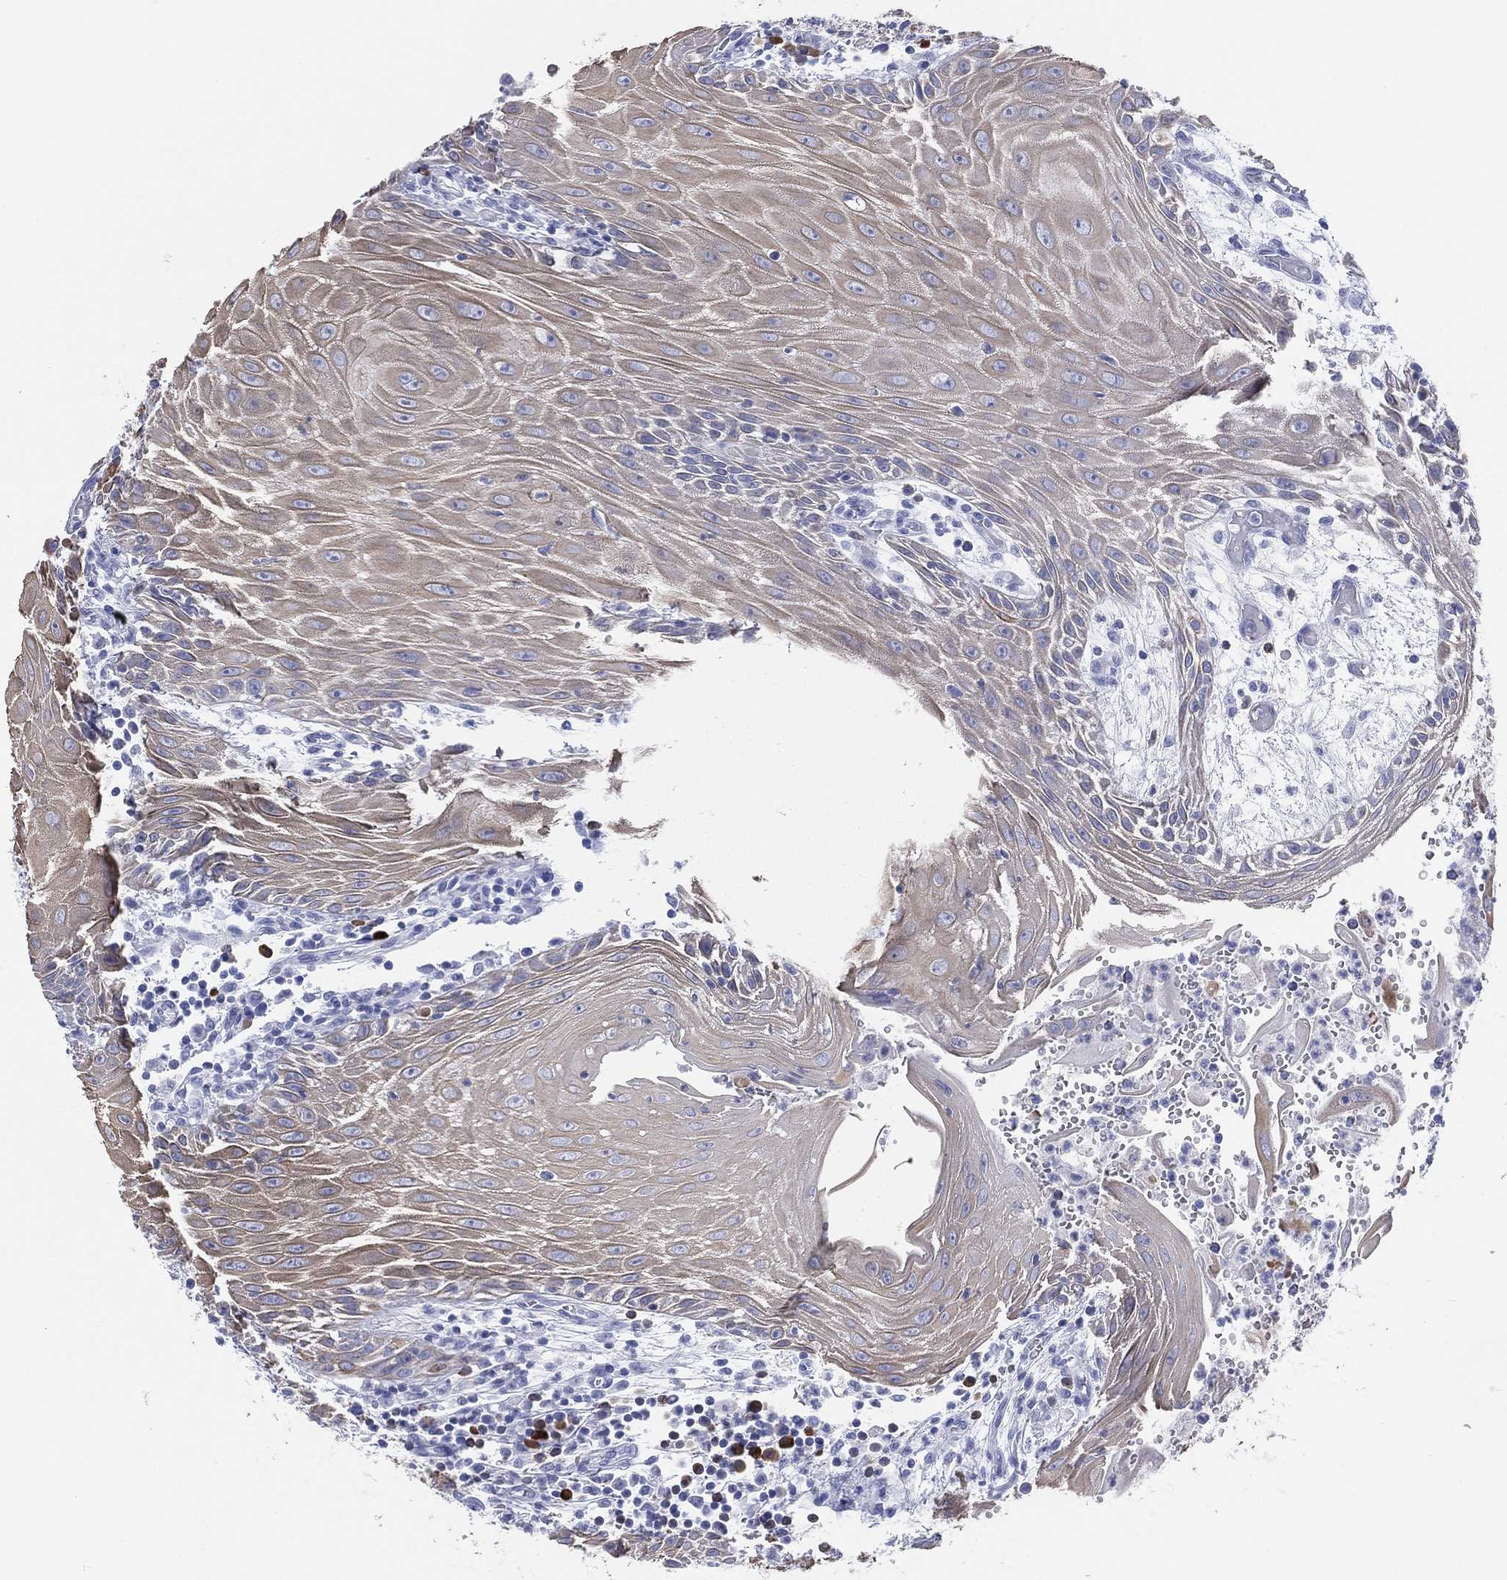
{"staining": {"intensity": "moderate", "quantity": "25%-75%", "location": "cytoplasmic/membranous"}, "tissue": "head and neck cancer", "cell_type": "Tumor cells", "image_type": "cancer", "snomed": [{"axis": "morphology", "description": "Squamous cell carcinoma, NOS"}, {"axis": "topography", "description": "Oral tissue"}, {"axis": "topography", "description": "Head-Neck"}], "caption": "This photomicrograph displays squamous cell carcinoma (head and neck) stained with immunohistochemistry (IHC) to label a protein in brown. The cytoplasmic/membranous of tumor cells show moderate positivity for the protein. Nuclei are counter-stained blue.", "gene": "CD79A", "patient": {"sex": "male", "age": 58}}